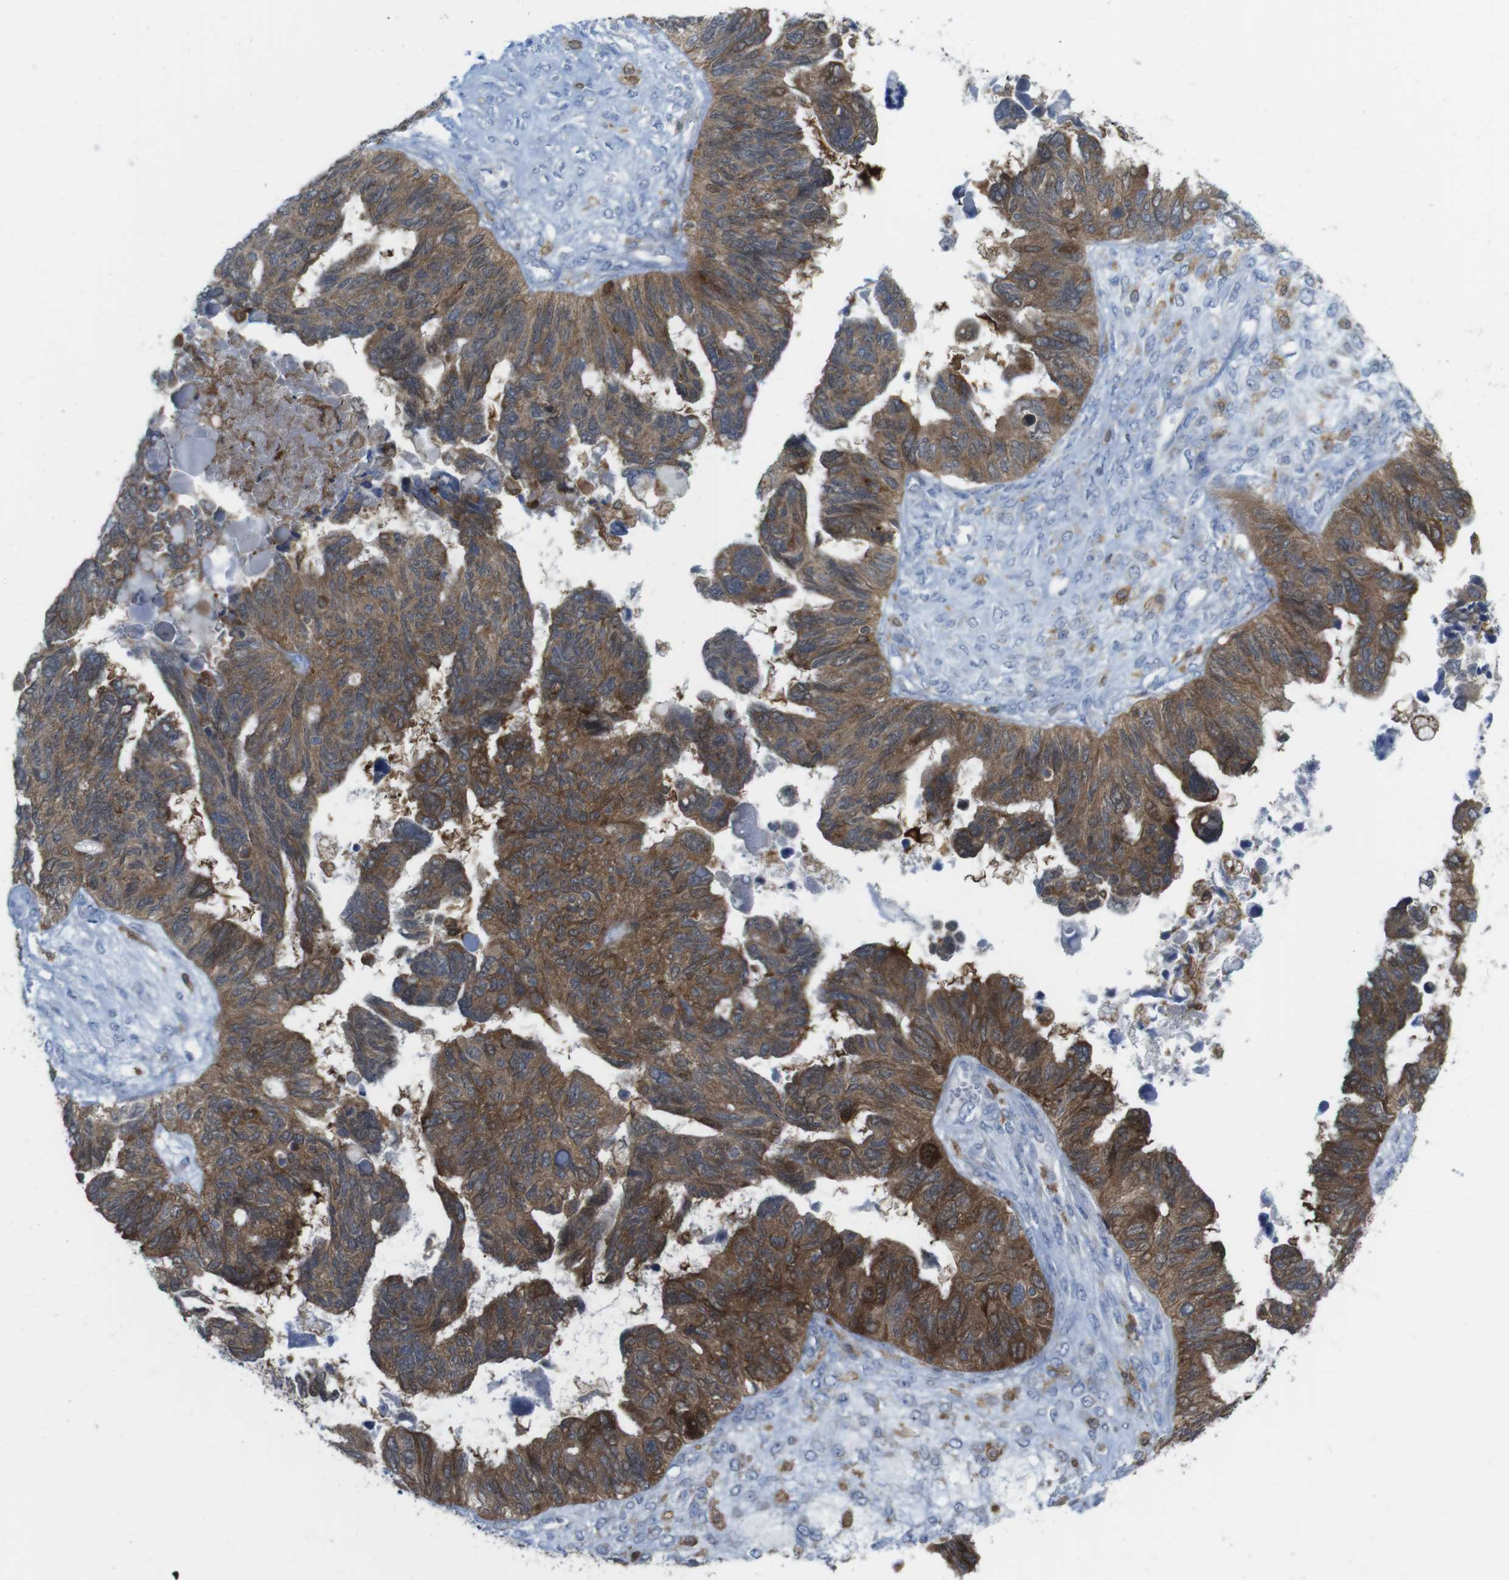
{"staining": {"intensity": "strong", "quantity": ">75%", "location": "cytoplasmic/membranous"}, "tissue": "ovarian cancer", "cell_type": "Tumor cells", "image_type": "cancer", "snomed": [{"axis": "morphology", "description": "Cystadenocarcinoma, serous, NOS"}, {"axis": "topography", "description": "Ovary"}], "caption": "Ovarian cancer (serous cystadenocarcinoma) stained with immunohistochemistry displays strong cytoplasmic/membranous expression in approximately >75% of tumor cells.", "gene": "PRKCD", "patient": {"sex": "female", "age": 79}}